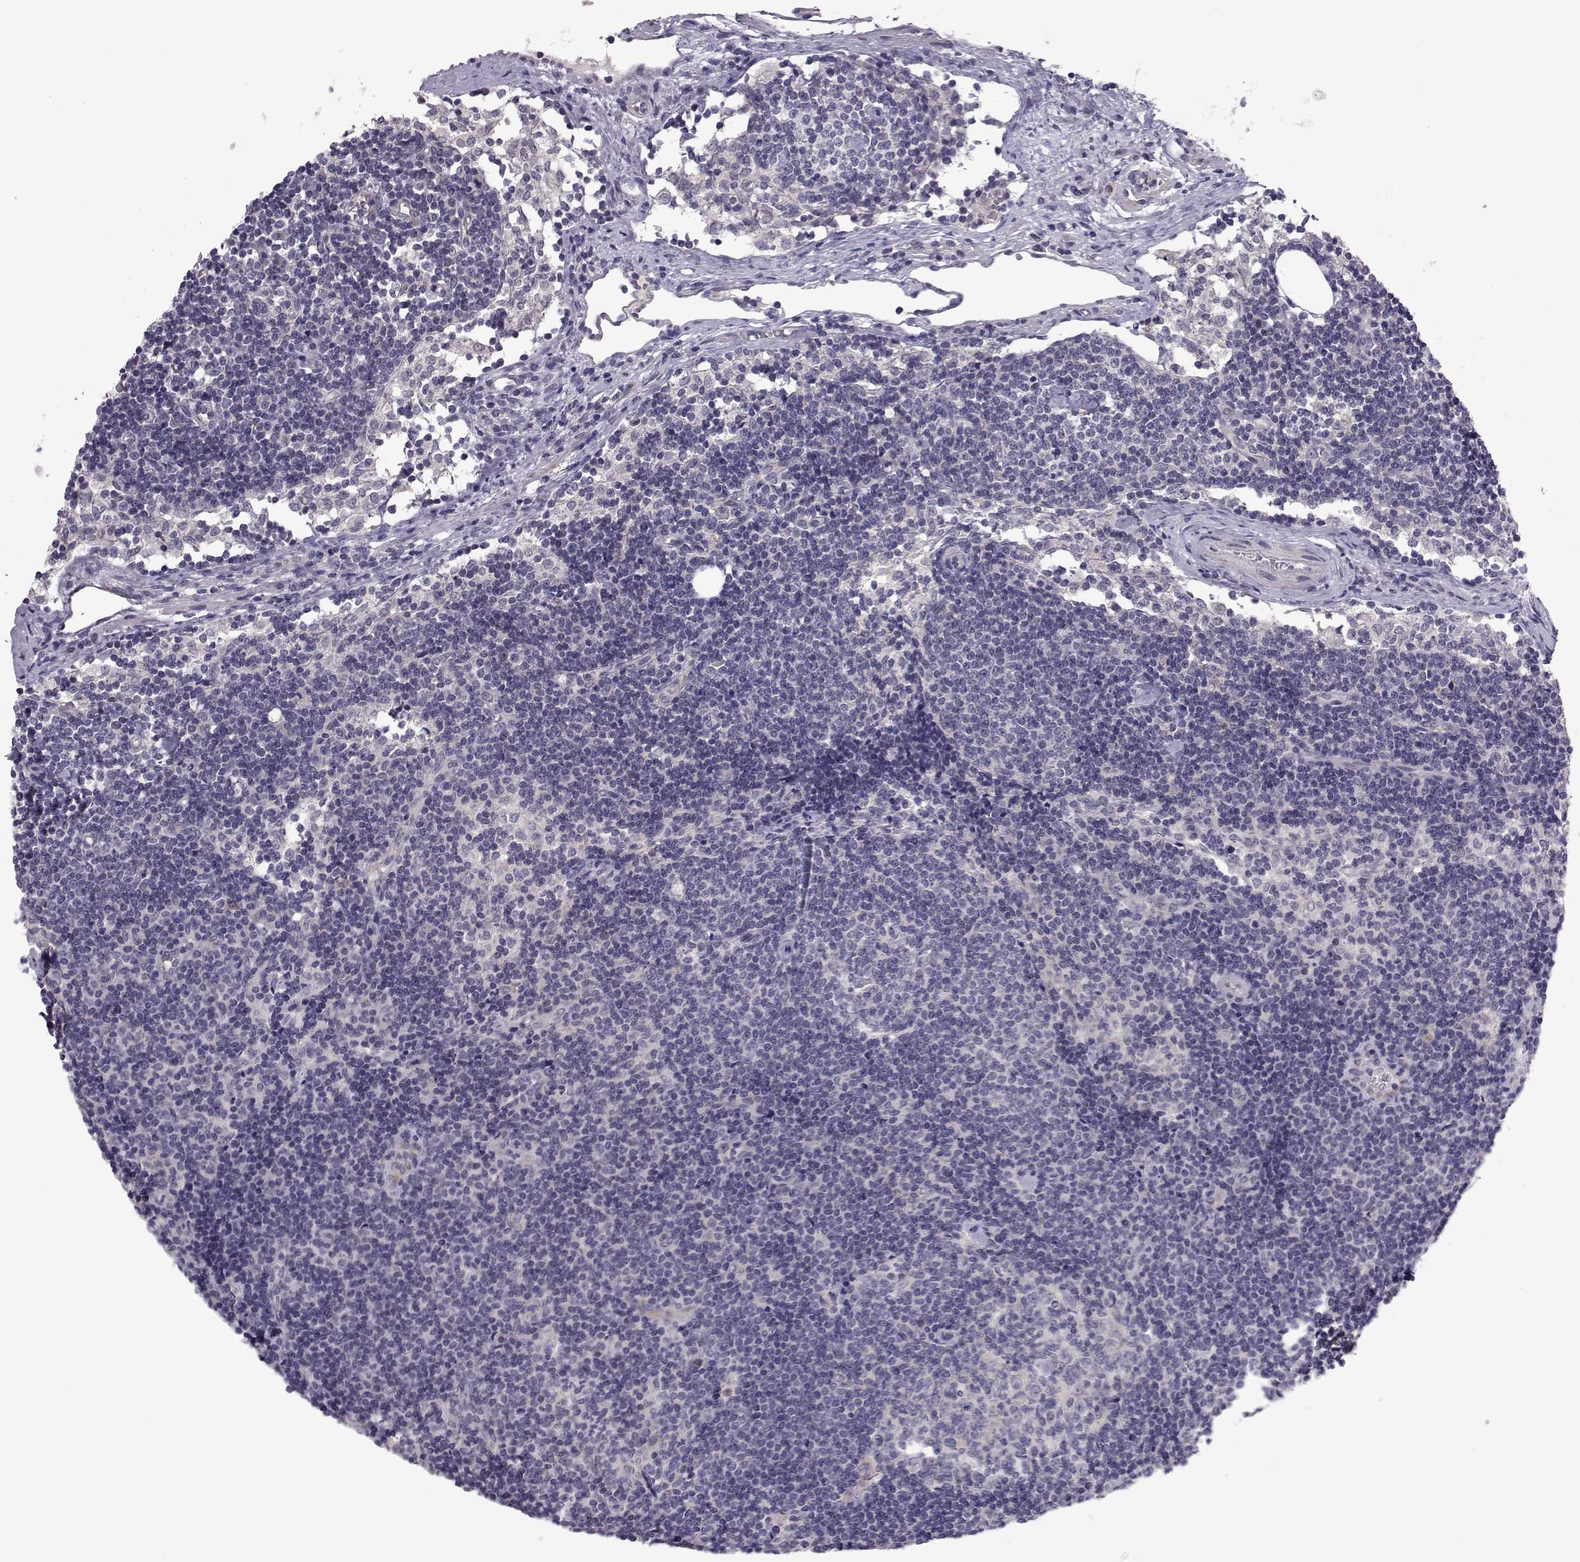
{"staining": {"intensity": "negative", "quantity": "none", "location": "none"}, "tissue": "lymph node", "cell_type": "Germinal center cells", "image_type": "normal", "snomed": [{"axis": "morphology", "description": "Normal tissue, NOS"}, {"axis": "topography", "description": "Lymph node"}], "caption": "Immunohistochemical staining of benign lymph node shows no significant positivity in germinal center cells.", "gene": "PEX5L", "patient": {"sex": "female", "age": 34}}